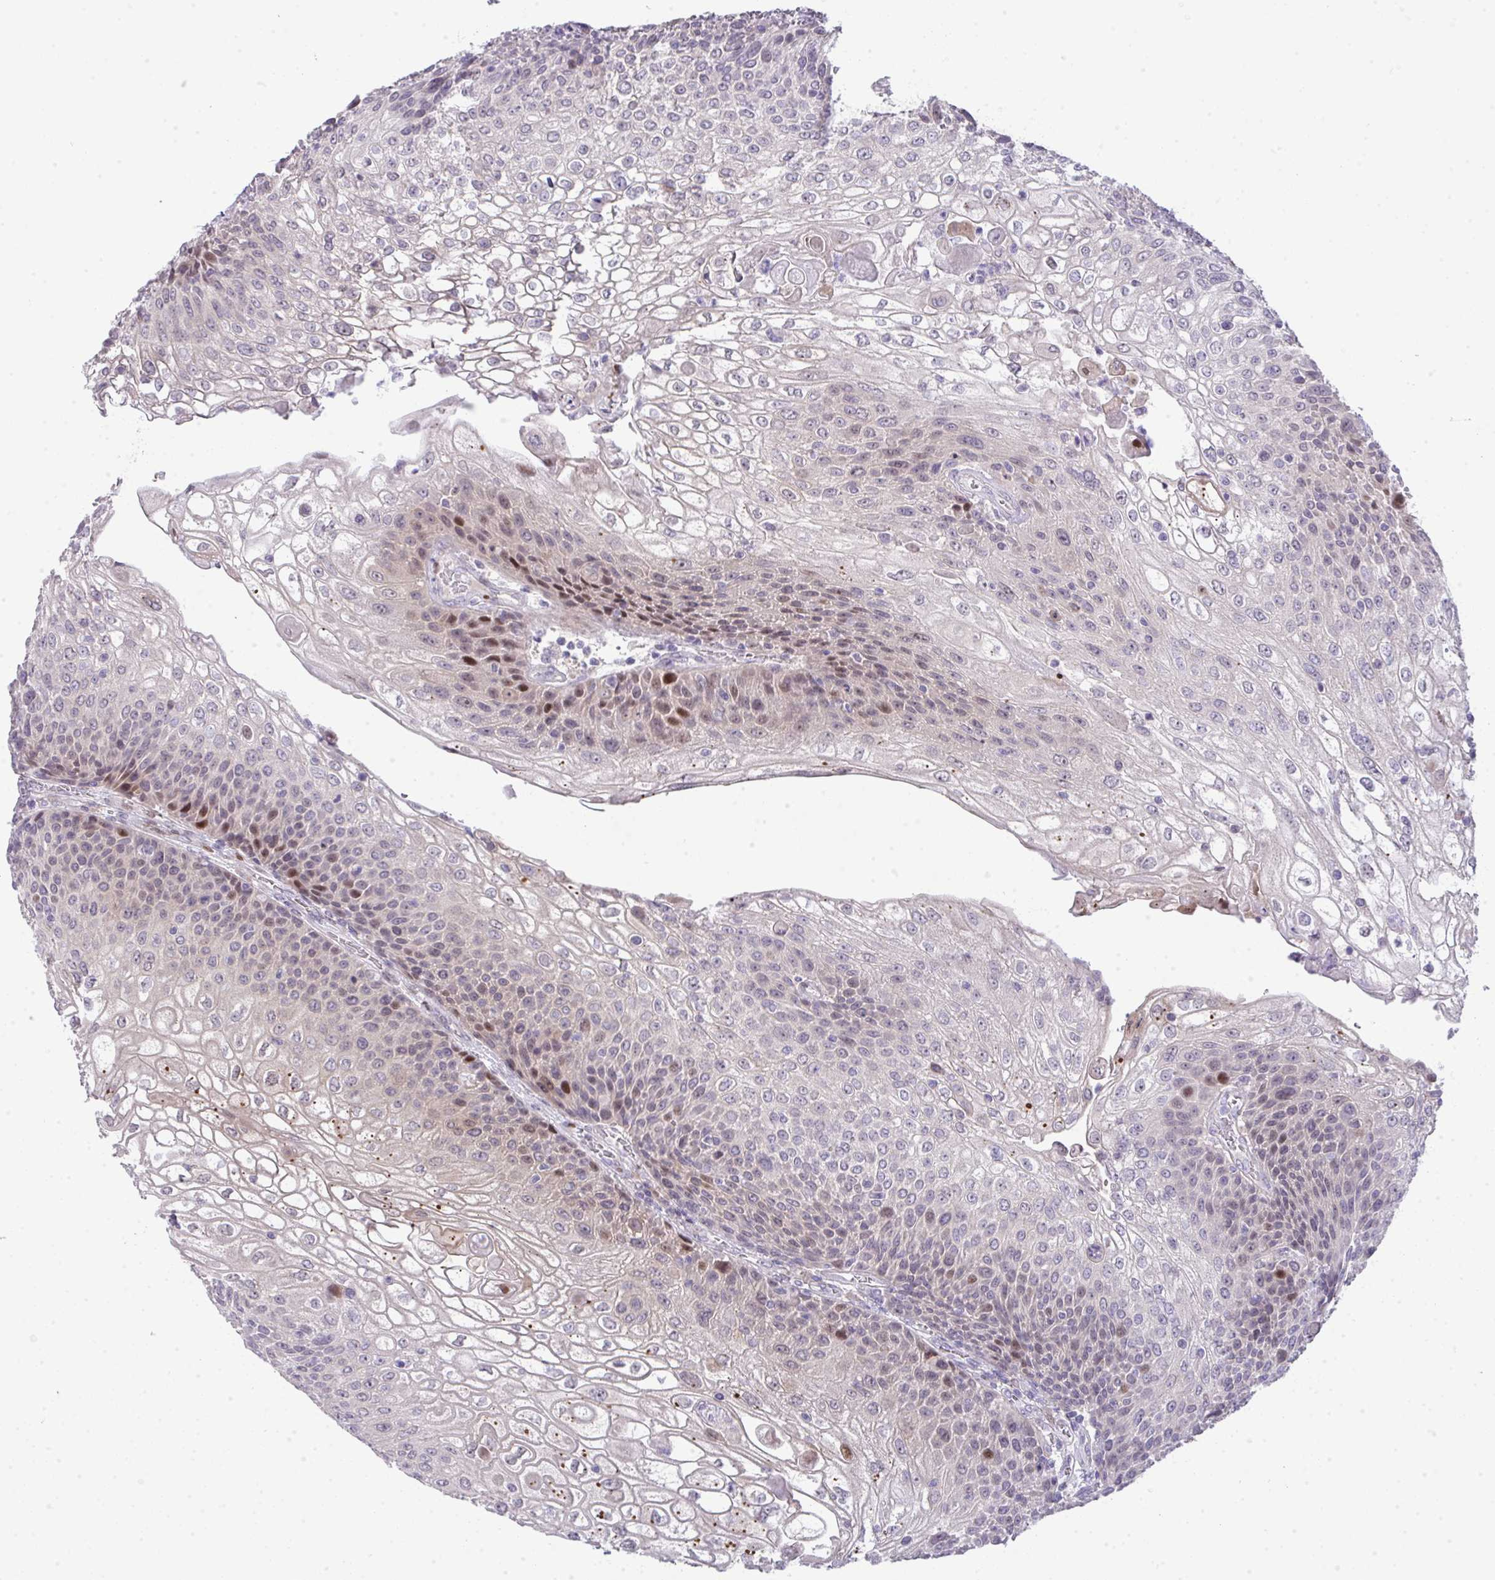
{"staining": {"intensity": "moderate", "quantity": "25%-75%", "location": "nuclear"}, "tissue": "urothelial cancer", "cell_type": "Tumor cells", "image_type": "cancer", "snomed": [{"axis": "morphology", "description": "Urothelial carcinoma, High grade"}, {"axis": "topography", "description": "Urinary bladder"}], "caption": "This is an image of immunohistochemistry staining of high-grade urothelial carcinoma, which shows moderate expression in the nuclear of tumor cells.", "gene": "GALNT16", "patient": {"sex": "female", "age": 70}}